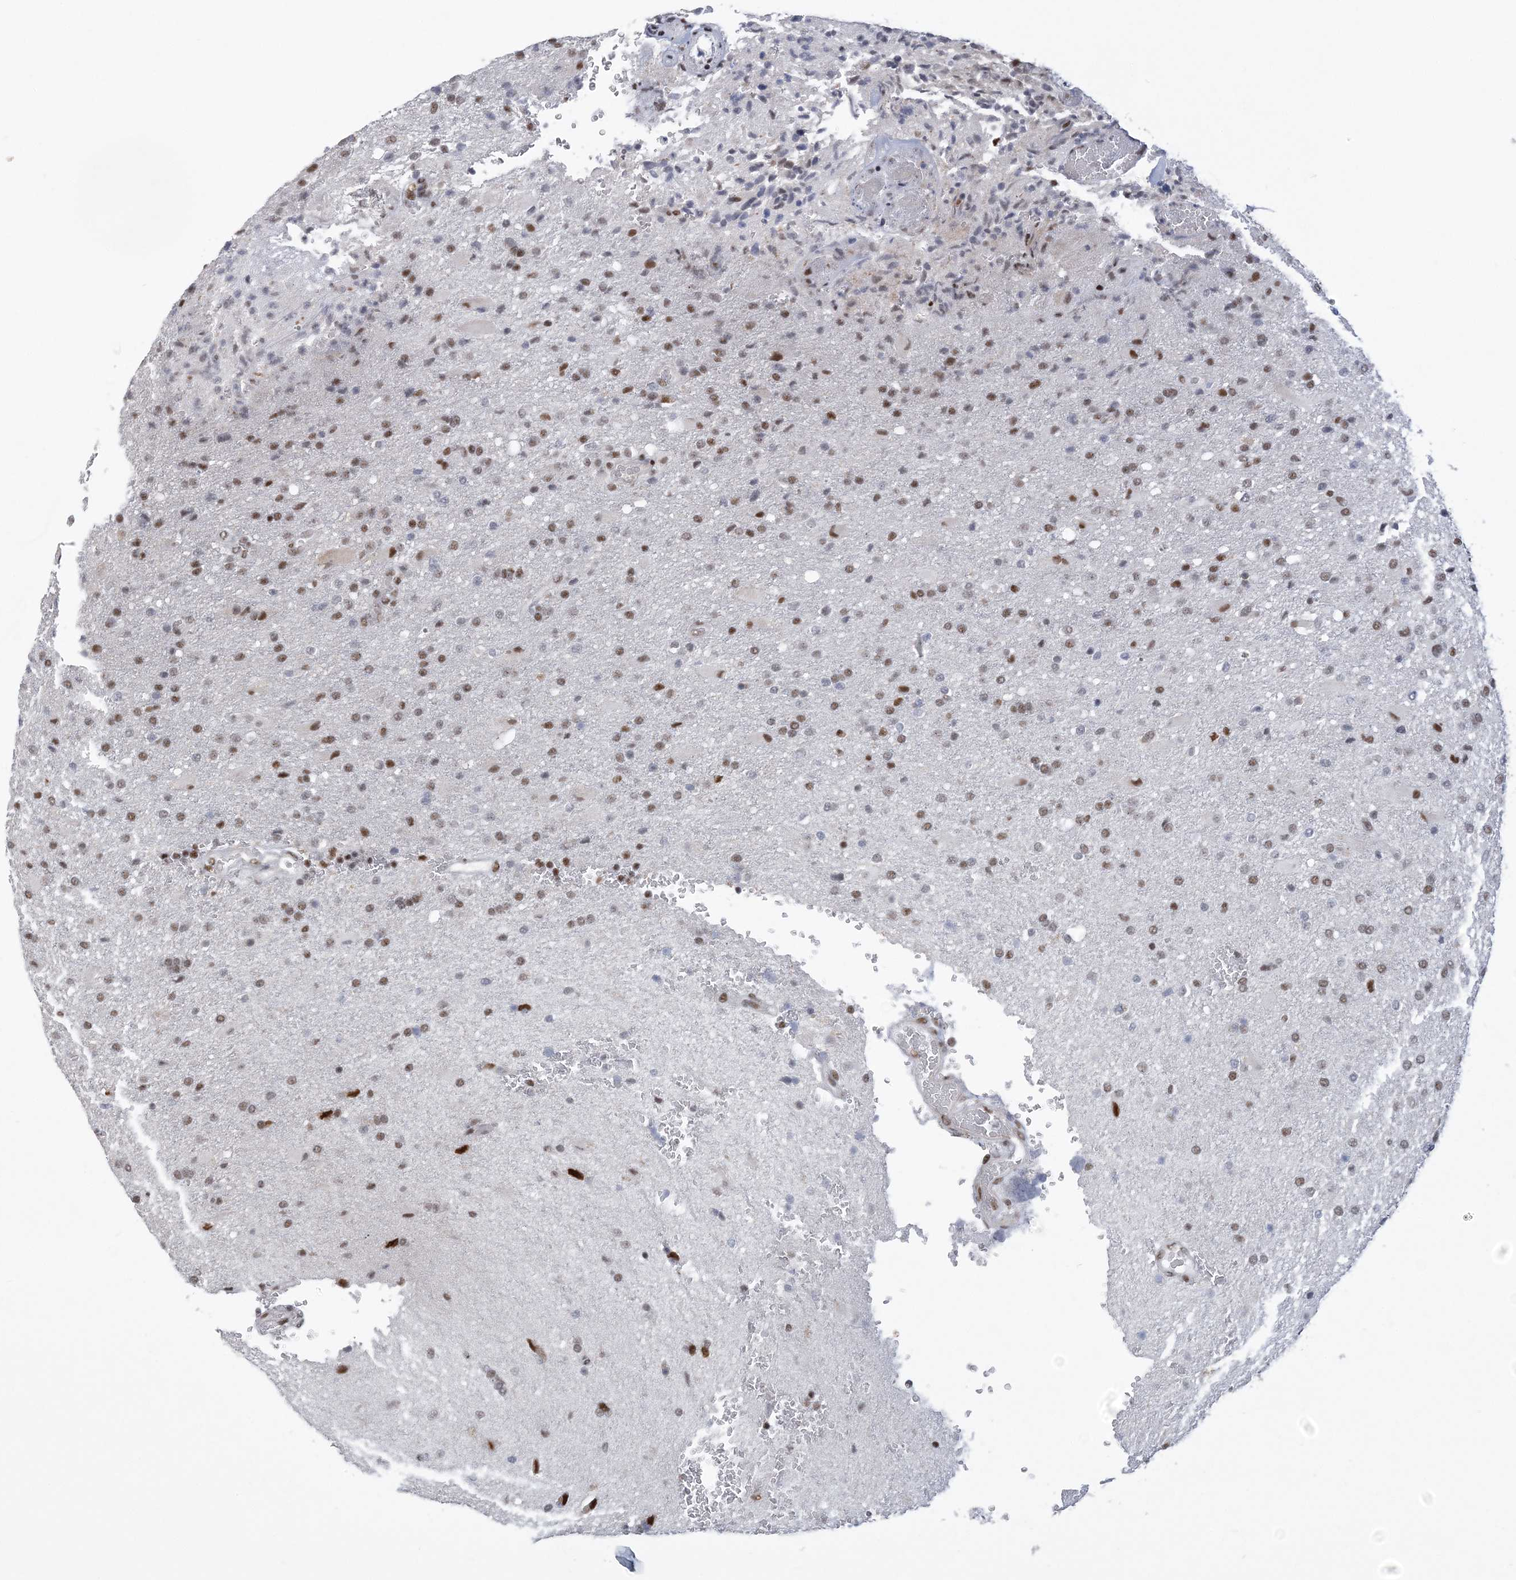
{"staining": {"intensity": "moderate", "quantity": "25%-75%", "location": "nuclear"}, "tissue": "glioma", "cell_type": "Tumor cells", "image_type": "cancer", "snomed": [{"axis": "morphology", "description": "Glioma, malignant, High grade"}, {"axis": "topography", "description": "Brain"}], "caption": "Protein expression analysis of glioma displays moderate nuclear positivity in about 25%-75% of tumor cells. Using DAB (brown) and hematoxylin (blue) stains, captured at high magnification using brightfield microscopy.", "gene": "ZBTB7A", "patient": {"sex": "male", "age": 71}}